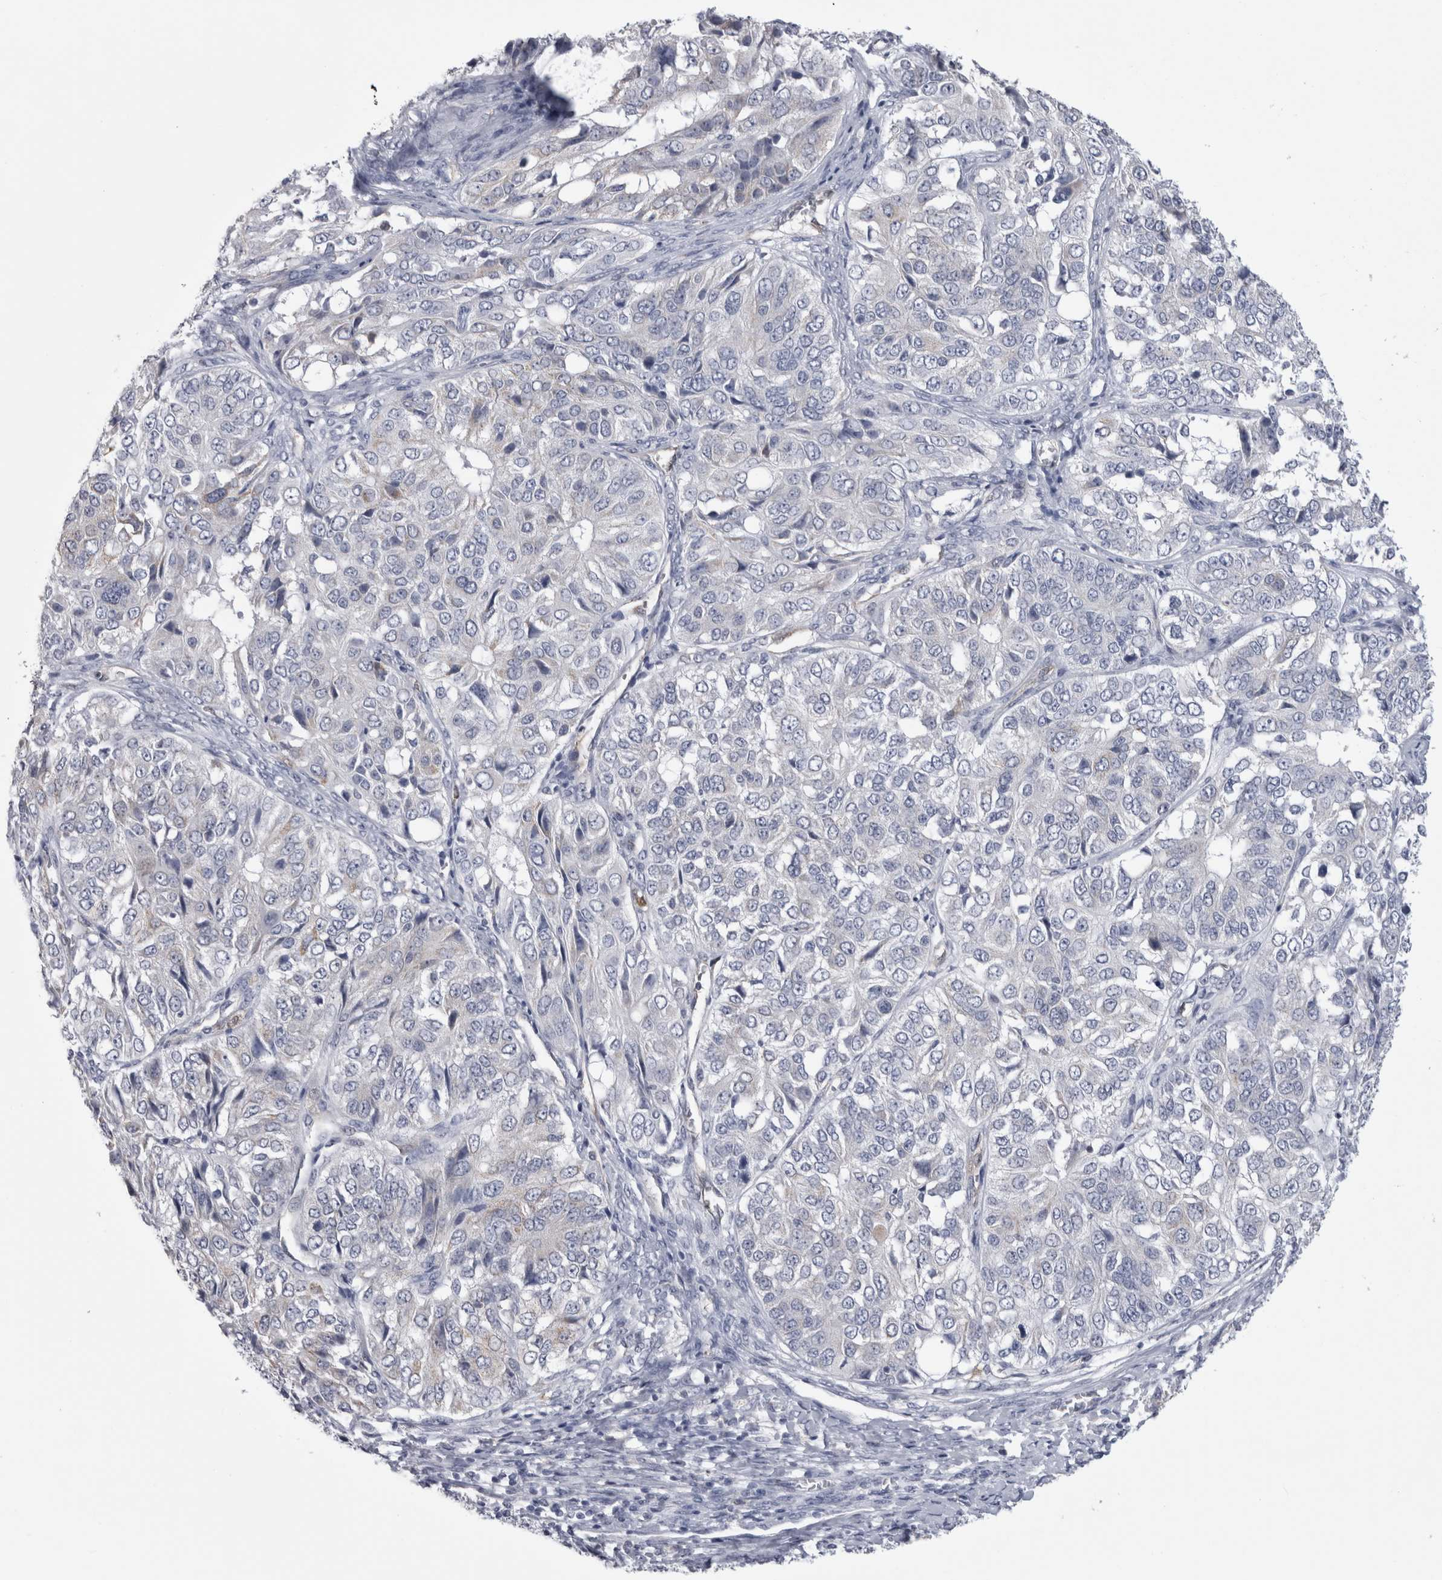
{"staining": {"intensity": "negative", "quantity": "none", "location": "none"}, "tissue": "ovarian cancer", "cell_type": "Tumor cells", "image_type": "cancer", "snomed": [{"axis": "morphology", "description": "Carcinoma, endometroid"}, {"axis": "topography", "description": "Ovary"}], "caption": "Ovarian endometroid carcinoma stained for a protein using IHC exhibits no positivity tumor cells.", "gene": "ACOT7", "patient": {"sex": "female", "age": 51}}